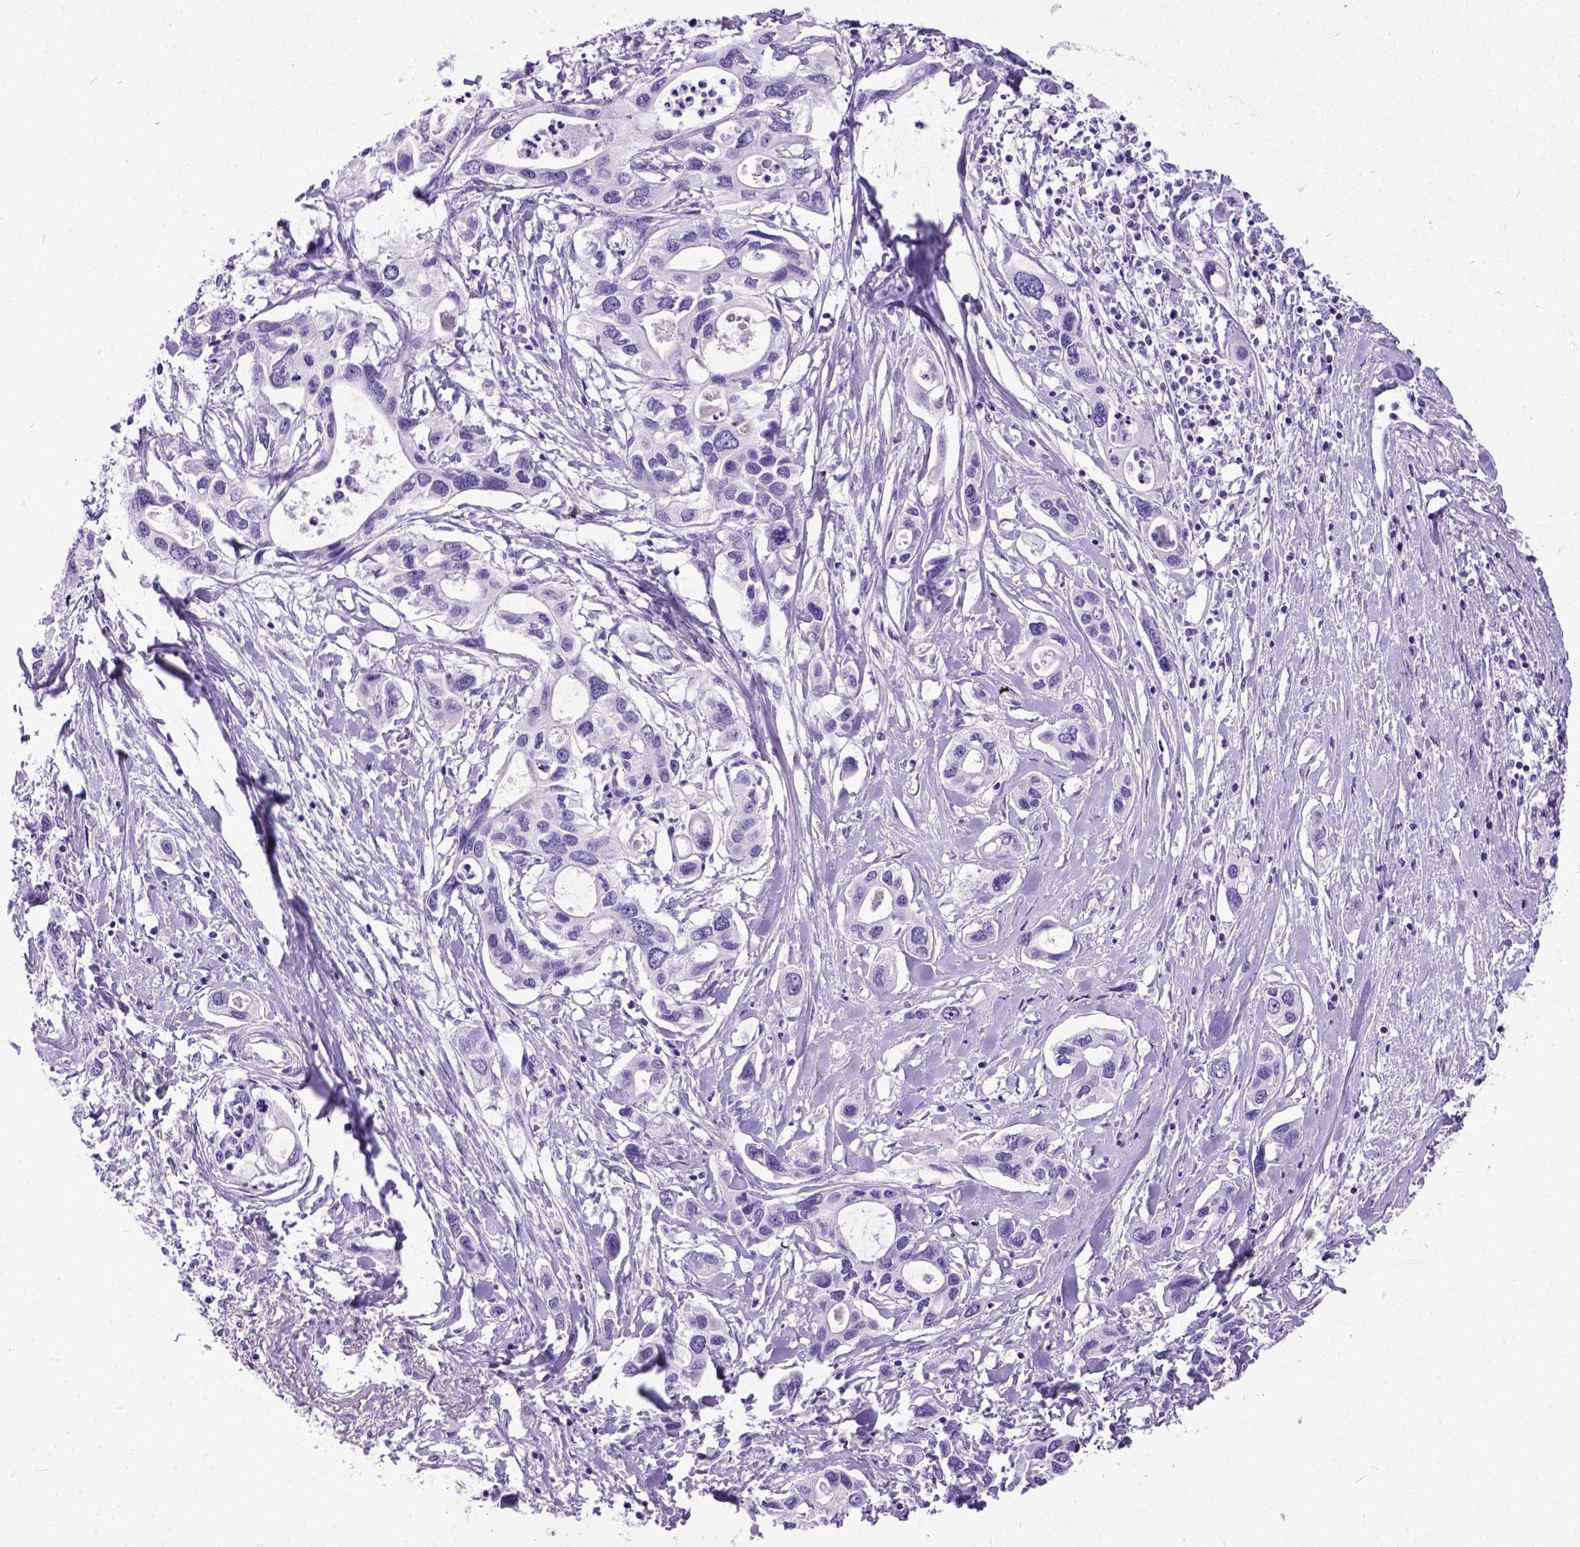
{"staining": {"intensity": "negative", "quantity": "none", "location": "none"}, "tissue": "pancreatic cancer", "cell_type": "Tumor cells", "image_type": "cancer", "snomed": [{"axis": "morphology", "description": "Adenocarcinoma, NOS"}, {"axis": "topography", "description": "Pancreas"}], "caption": "Human pancreatic cancer (adenocarcinoma) stained for a protein using IHC shows no expression in tumor cells.", "gene": "IGF2", "patient": {"sex": "male", "age": 60}}